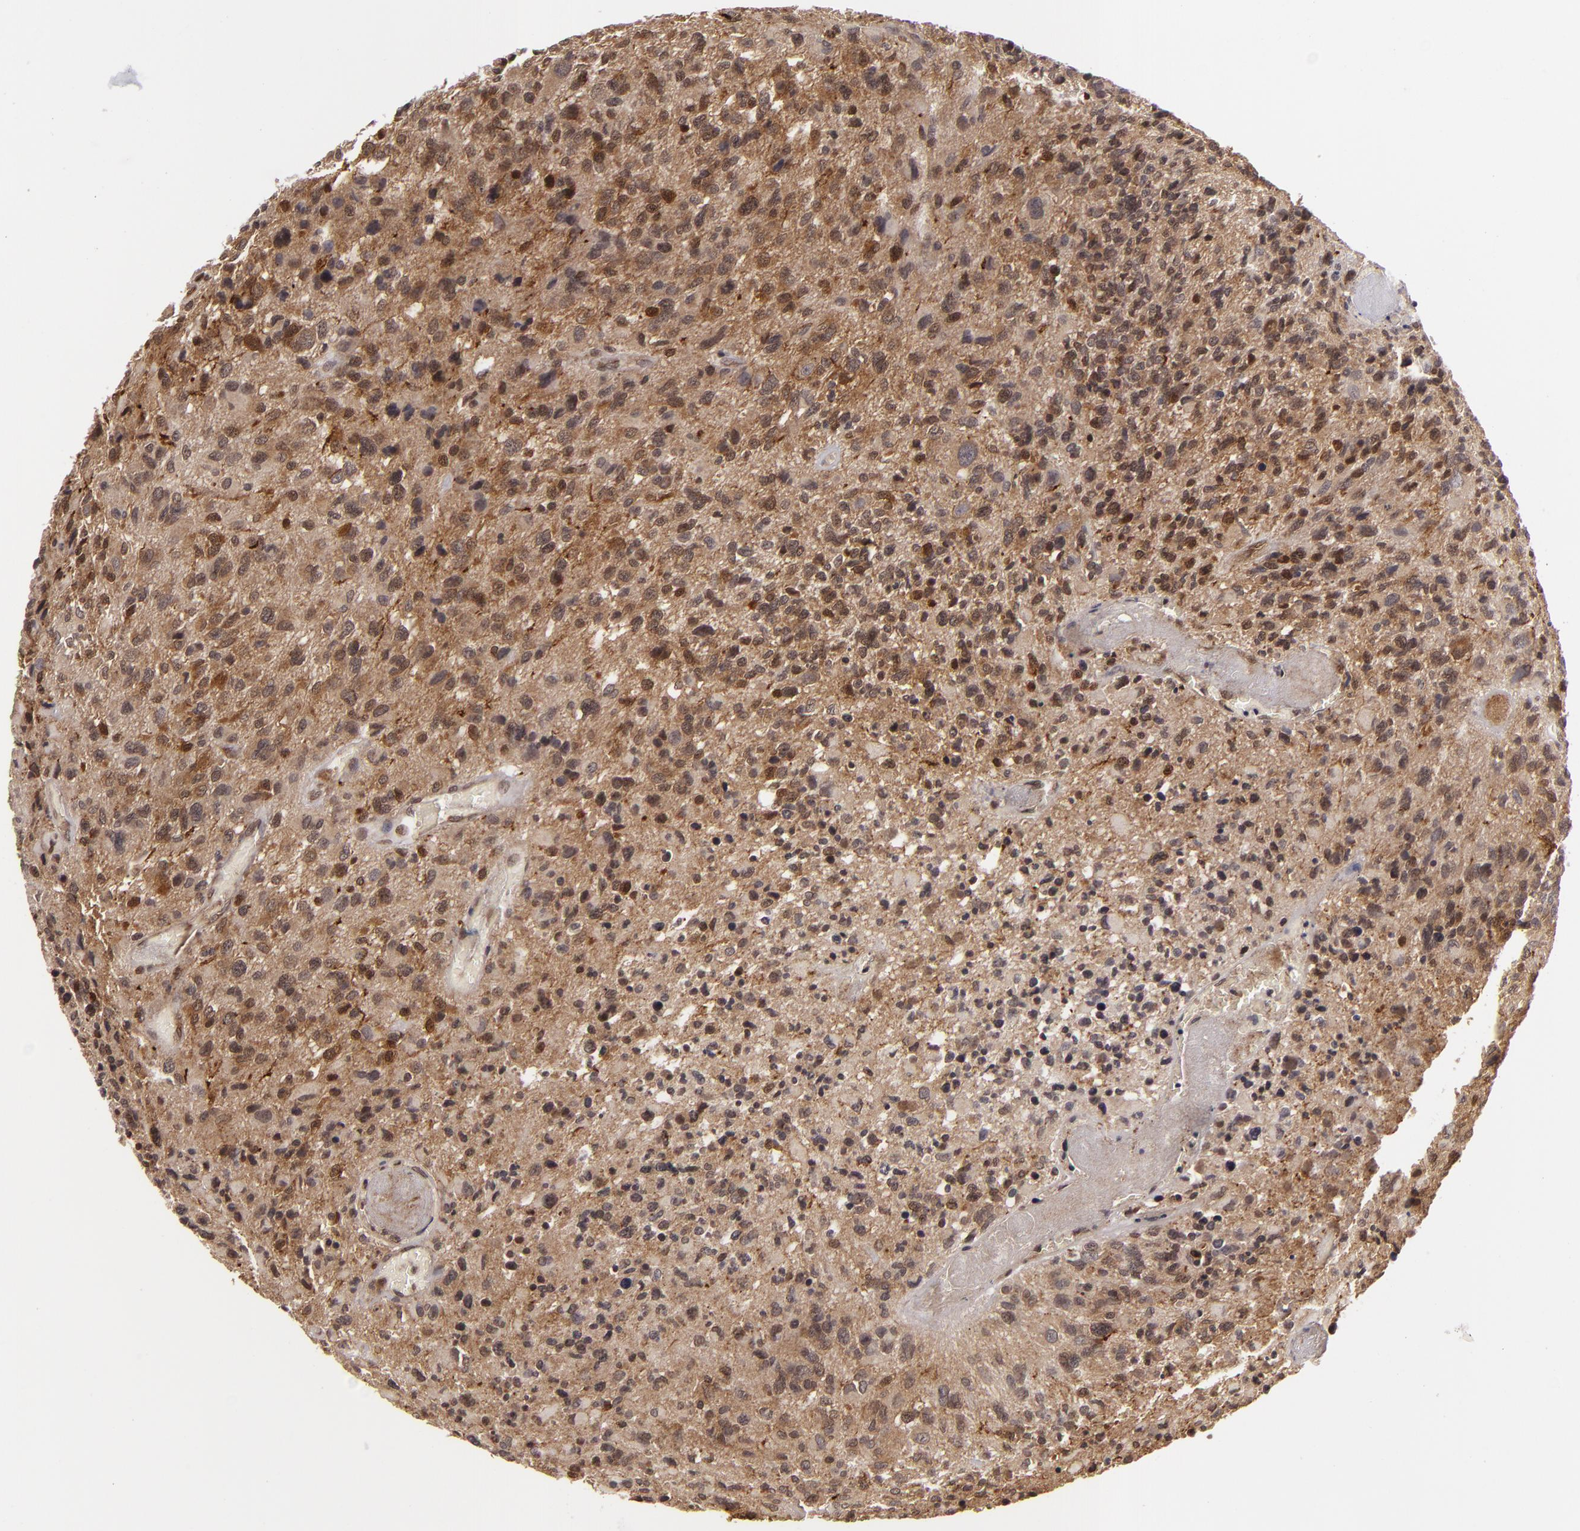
{"staining": {"intensity": "strong", "quantity": "25%-75%", "location": "cytoplasmic/membranous,nuclear"}, "tissue": "glioma", "cell_type": "Tumor cells", "image_type": "cancer", "snomed": [{"axis": "morphology", "description": "Glioma, malignant, High grade"}, {"axis": "topography", "description": "Brain"}], "caption": "Protein staining demonstrates strong cytoplasmic/membranous and nuclear positivity in approximately 25%-75% of tumor cells in malignant glioma (high-grade). (Stains: DAB (3,3'-diaminobenzidine) in brown, nuclei in blue, Microscopy: brightfield microscopy at high magnification).", "gene": "ZBTB33", "patient": {"sex": "male", "age": 69}}